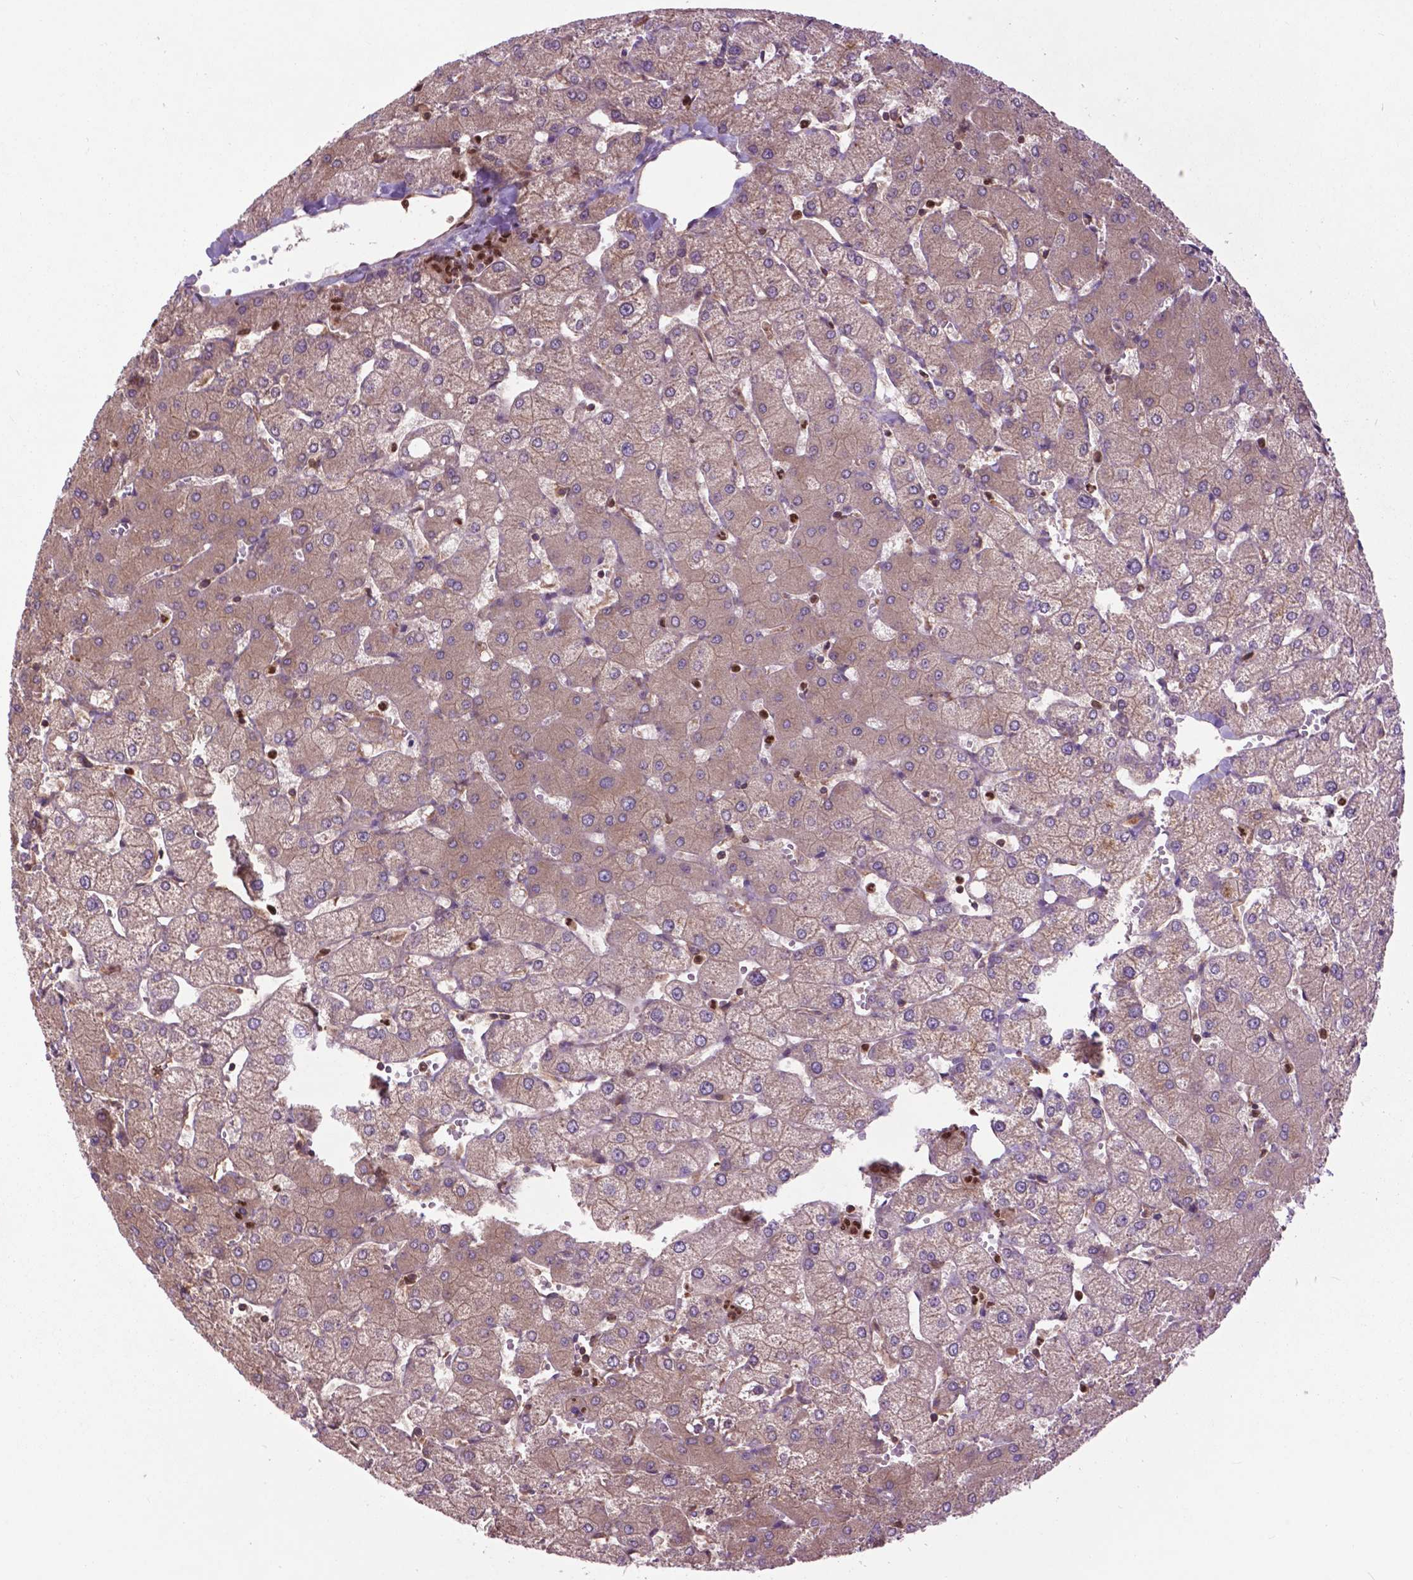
{"staining": {"intensity": "moderate", "quantity": ">75%", "location": "cytoplasmic/membranous"}, "tissue": "liver", "cell_type": "Cholangiocytes", "image_type": "normal", "snomed": [{"axis": "morphology", "description": "Normal tissue, NOS"}, {"axis": "topography", "description": "Liver"}], "caption": "Protein staining exhibits moderate cytoplasmic/membranous staining in approximately >75% of cholangiocytes in normal liver. (IHC, brightfield microscopy, high magnification).", "gene": "ARAF", "patient": {"sex": "female", "age": 54}}